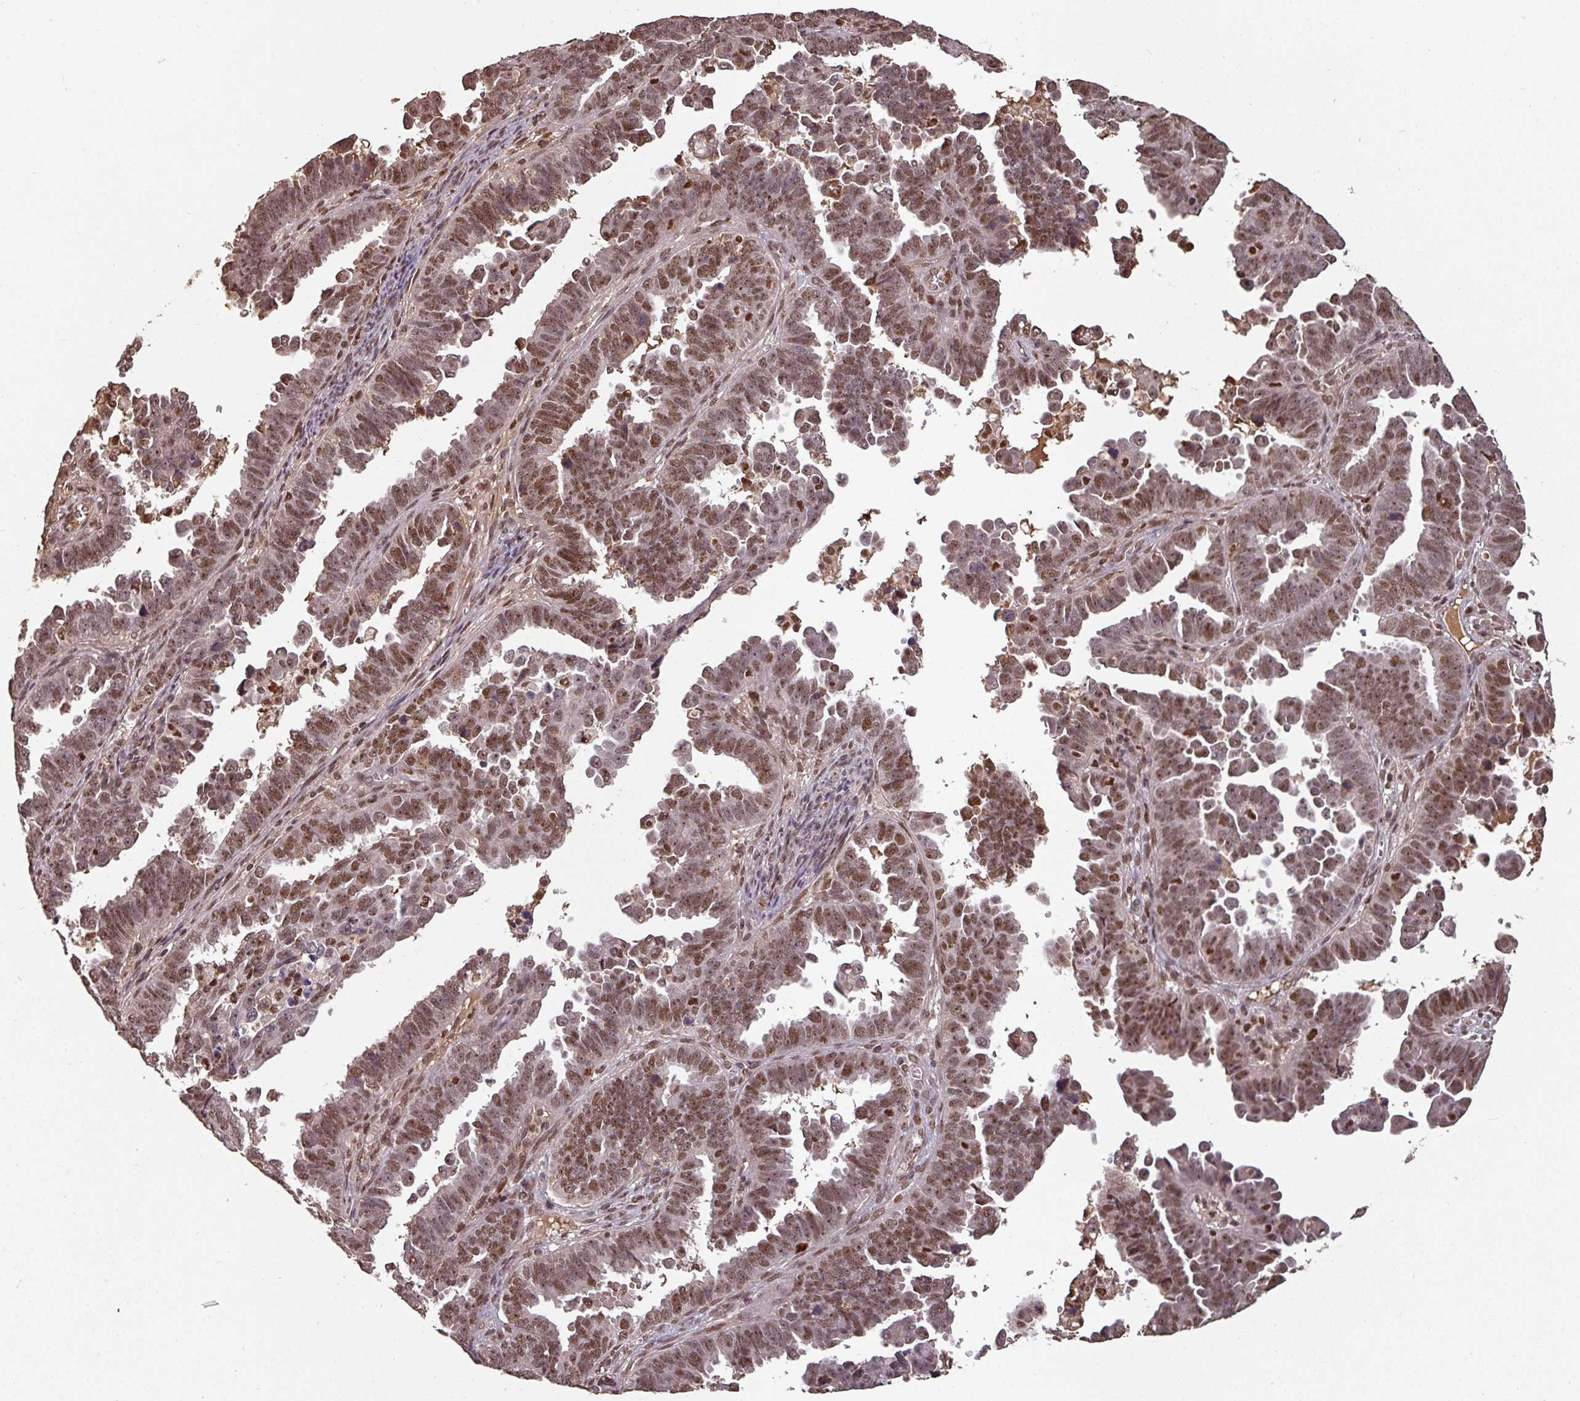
{"staining": {"intensity": "moderate", "quantity": ">75%", "location": "nuclear"}, "tissue": "endometrial cancer", "cell_type": "Tumor cells", "image_type": "cancer", "snomed": [{"axis": "morphology", "description": "Adenocarcinoma, NOS"}, {"axis": "topography", "description": "Endometrium"}], "caption": "Endometrial cancer tissue reveals moderate nuclear staining in about >75% of tumor cells, visualized by immunohistochemistry.", "gene": "POLD1", "patient": {"sex": "female", "age": 75}}